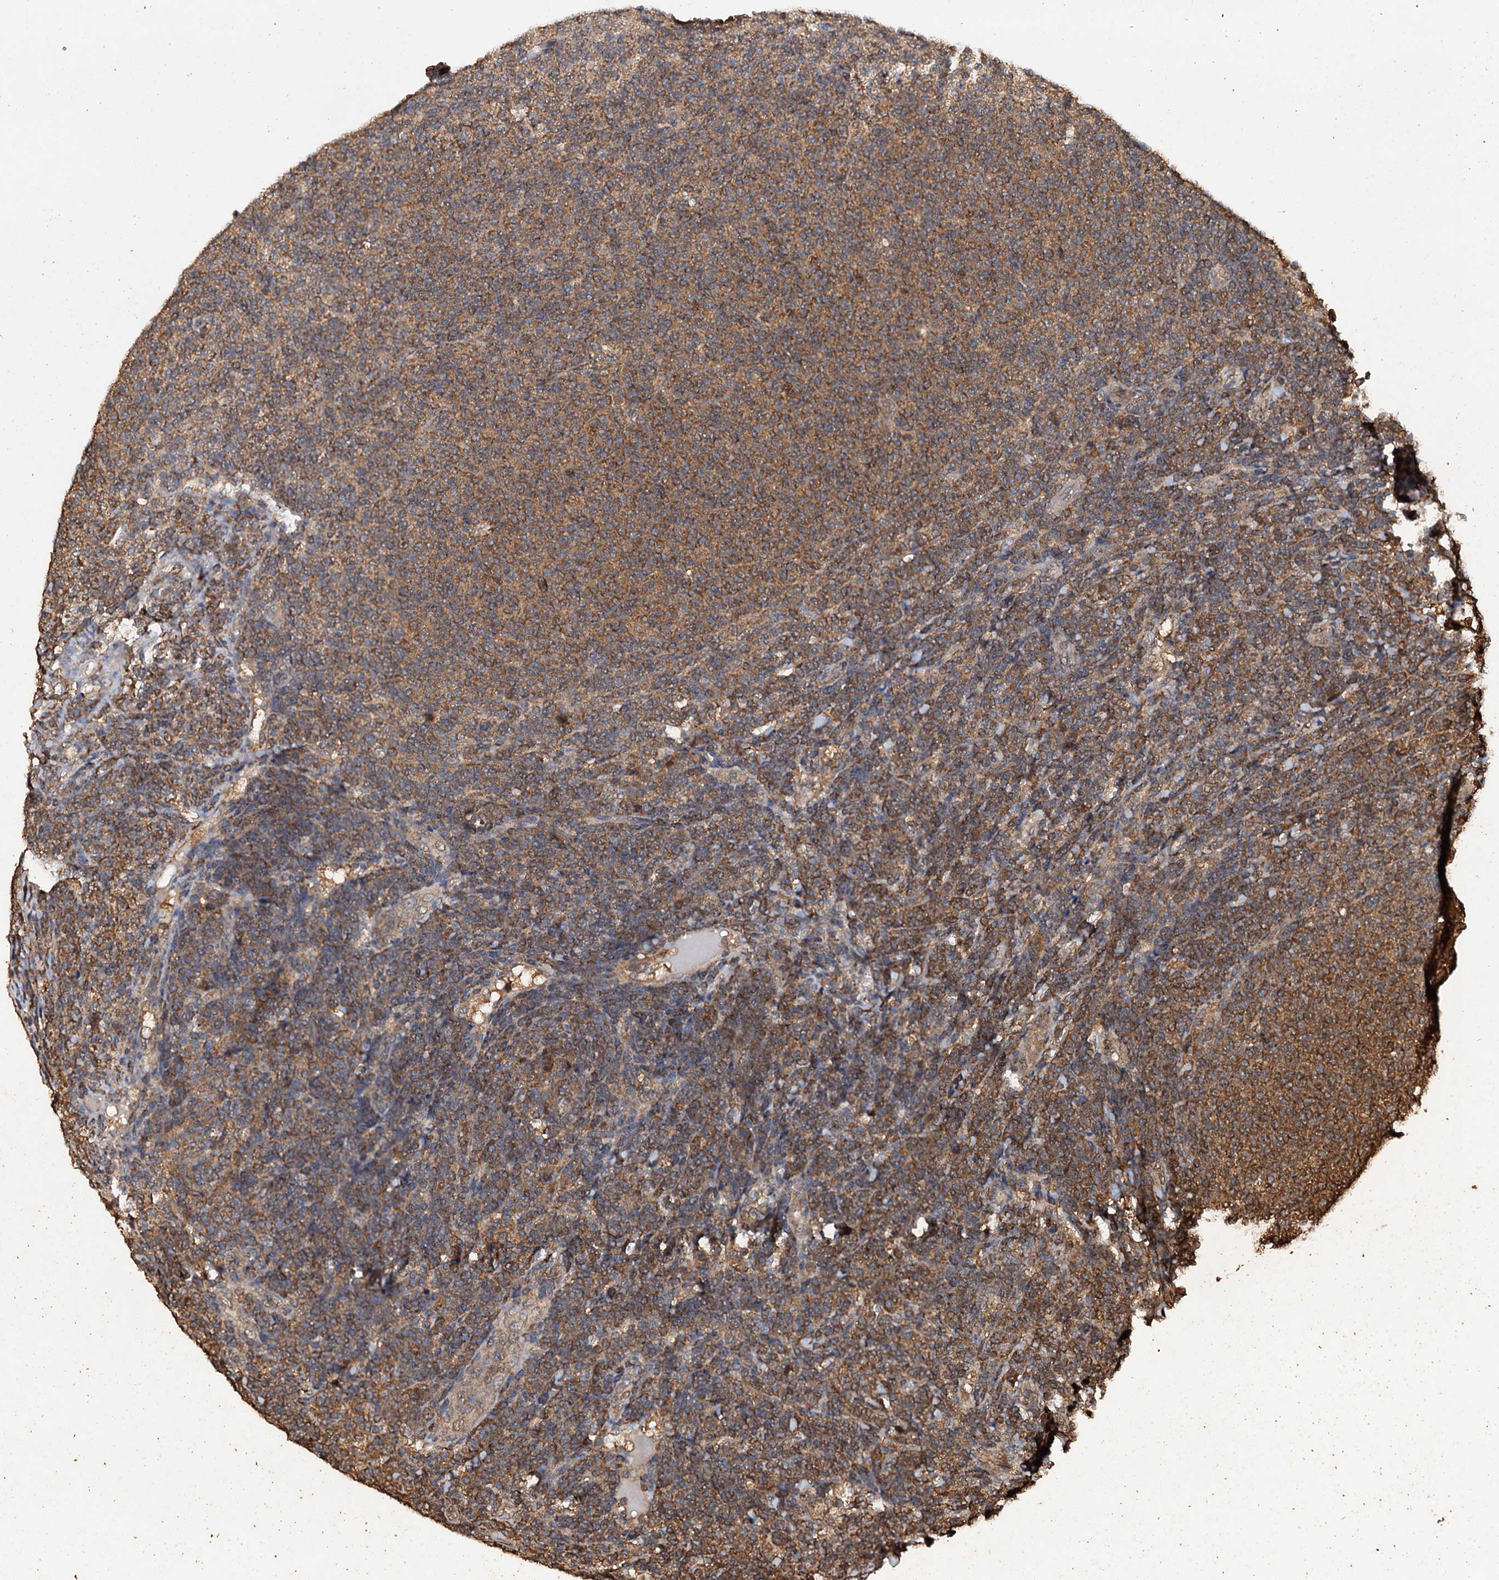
{"staining": {"intensity": "moderate", "quantity": ">75%", "location": "cytoplasmic/membranous"}, "tissue": "lymphoma", "cell_type": "Tumor cells", "image_type": "cancer", "snomed": [{"axis": "morphology", "description": "Malignant lymphoma, non-Hodgkin's type, Low grade"}, {"axis": "topography", "description": "Lymph node"}], "caption": "Immunohistochemistry (IHC) histopathology image of neoplastic tissue: lymphoma stained using IHC demonstrates medium levels of moderate protein expression localized specifically in the cytoplasmic/membranous of tumor cells, appearing as a cytoplasmic/membranous brown color.", "gene": "PSMD9", "patient": {"sex": "male", "age": 66}}